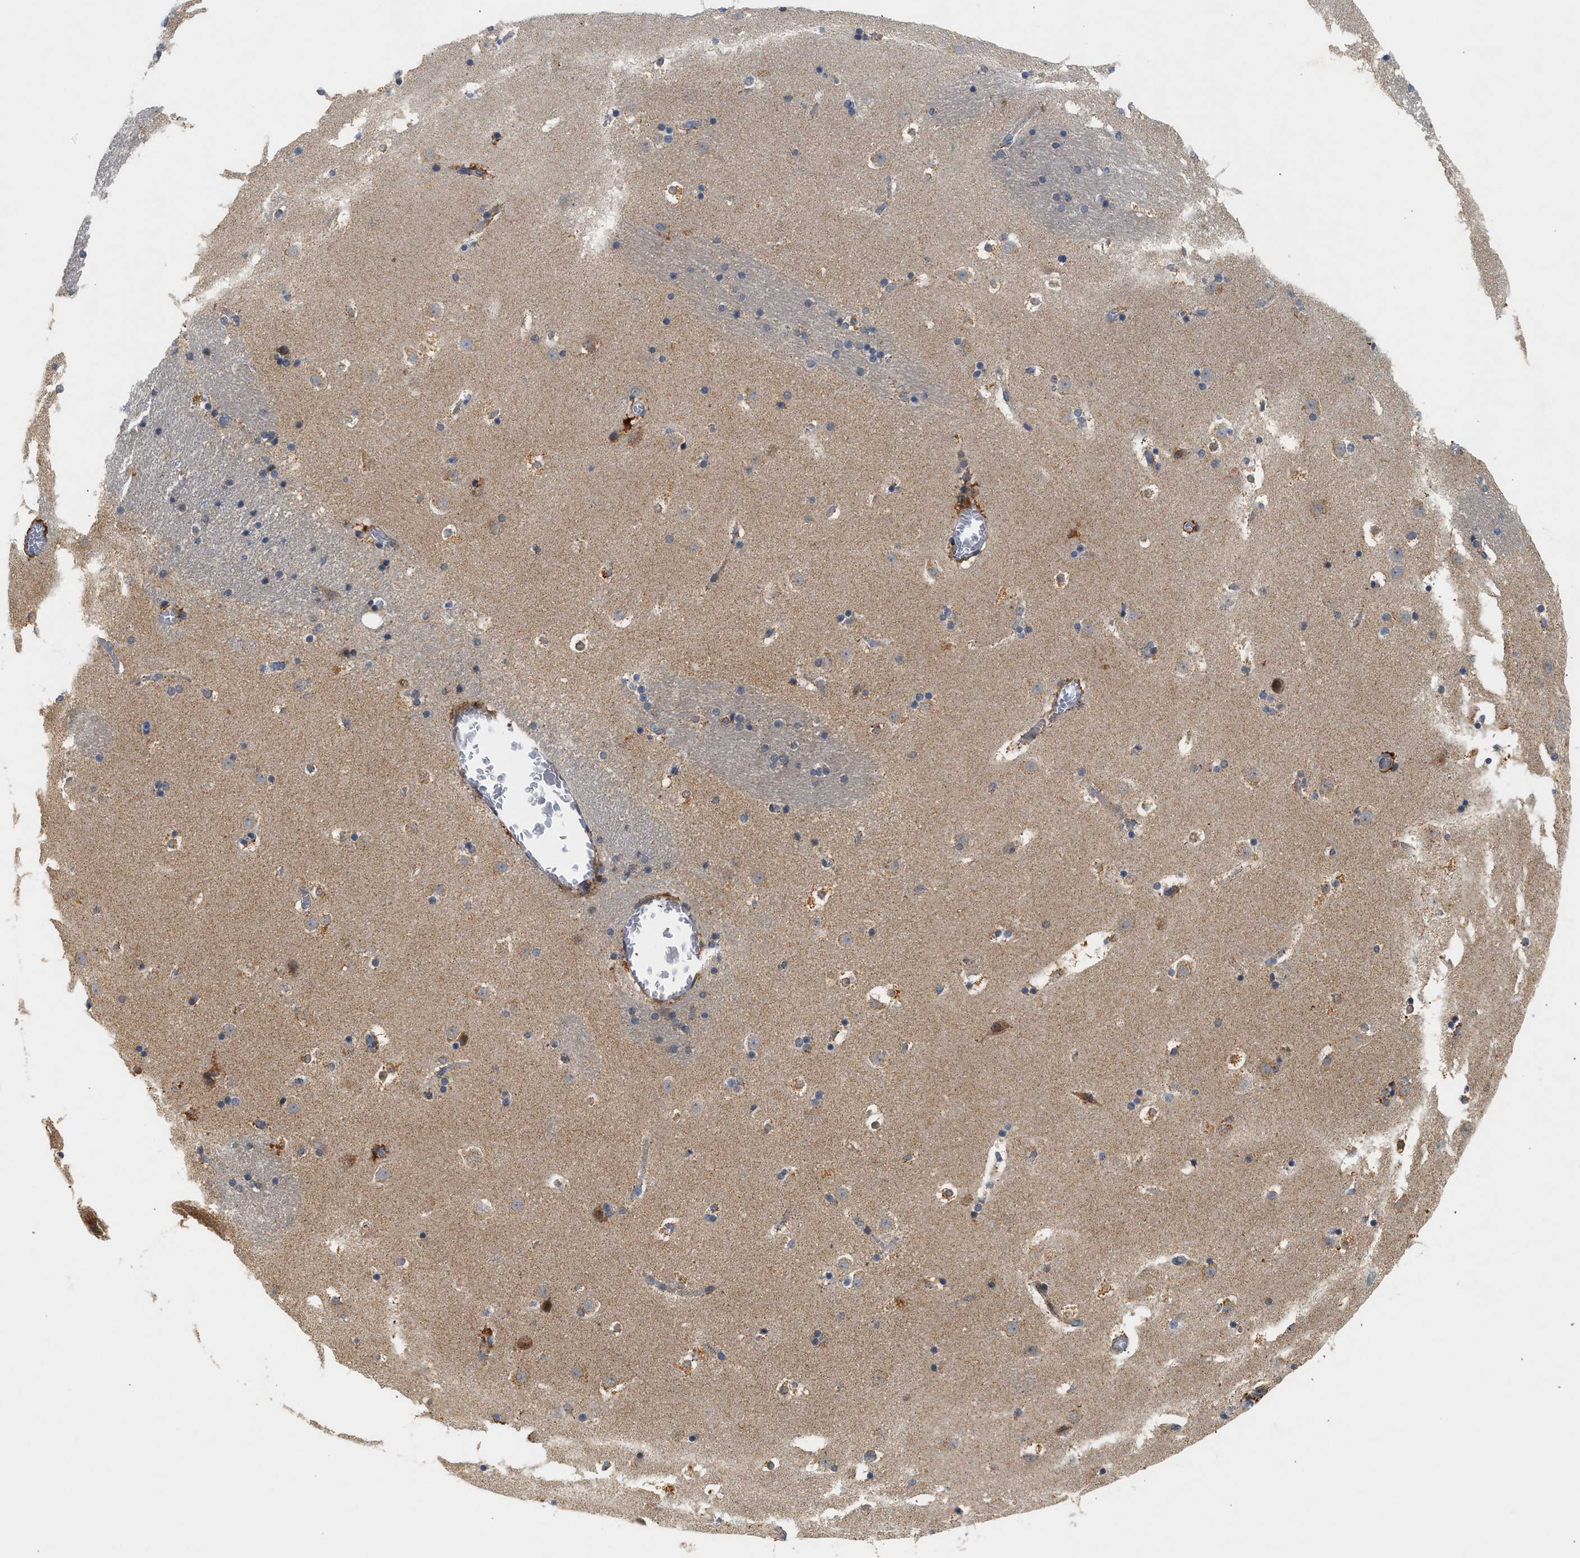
{"staining": {"intensity": "strong", "quantity": "<25%", "location": "cytoplasmic/membranous"}, "tissue": "caudate", "cell_type": "Glial cells", "image_type": "normal", "snomed": [{"axis": "morphology", "description": "Normal tissue, NOS"}, {"axis": "topography", "description": "Lateral ventricle wall"}], "caption": "Caudate stained for a protein (brown) displays strong cytoplasmic/membranous positive positivity in about <25% of glial cells.", "gene": "MCU", "patient": {"sex": "male", "age": 45}}